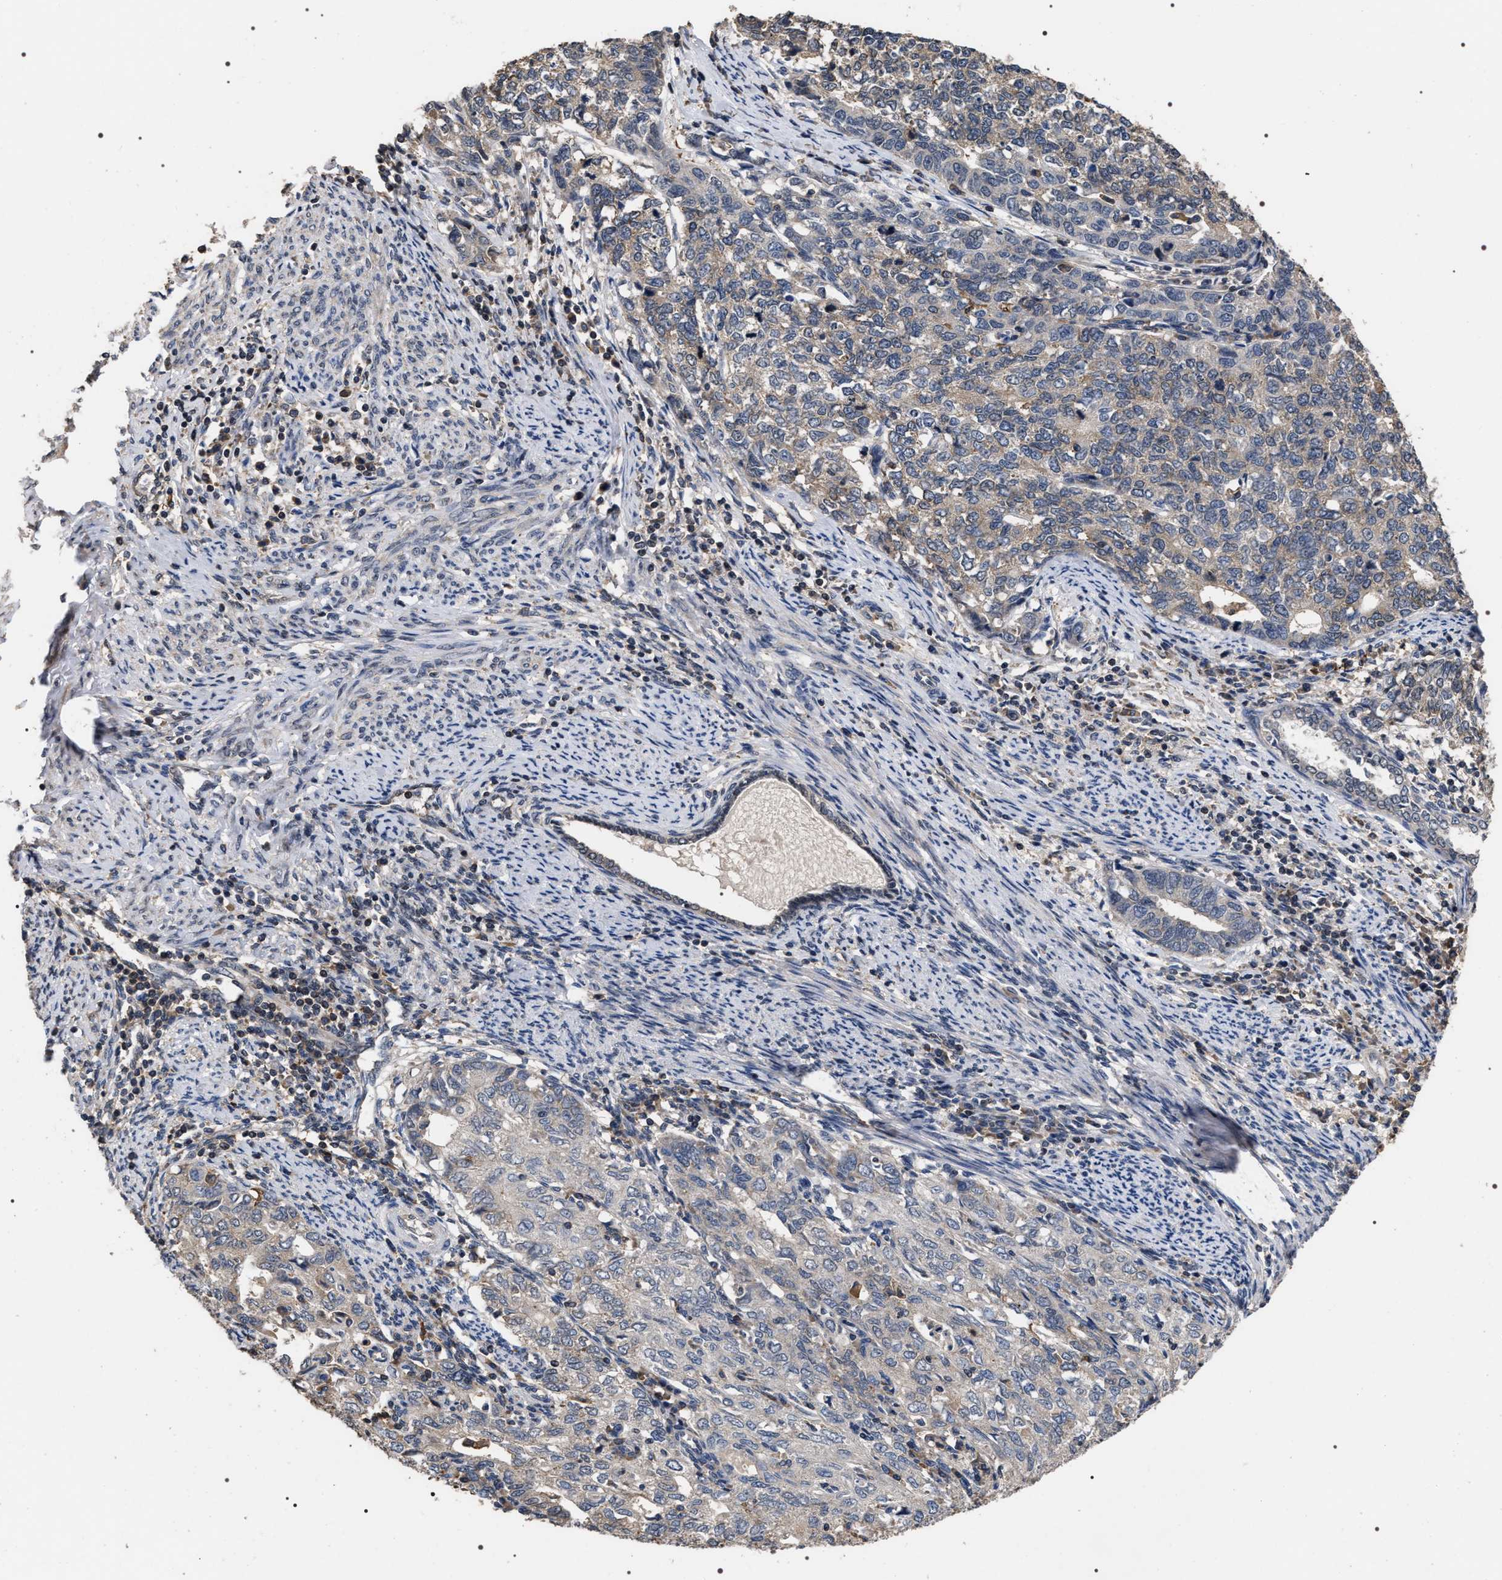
{"staining": {"intensity": "weak", "quantity": "25%-75%", "location": "cytoplasmic/membranous"}, "tissue": "cervical cancer", "cell_type": "Tumor cells", "image_type": "cancer", "snomed": [{"axis": "morphology", "description": "Squamous cell carcinoma, NOS"}, {"axis": "topography", "description": "Cervix"}], "caption": "Cervical cancer (squamous cell carcinoma) tissue shows weak cytoplasmic/membranous staining in approximately 25%-75% of tumor cells, visualized by immunohistochemistry. Using DAB (brown) and hematoxylin (blue) stains, captured at high magnification using brightfield microscopy.", "gene": "UPF3A", "patient": {"sex": "female", "age": 63}}